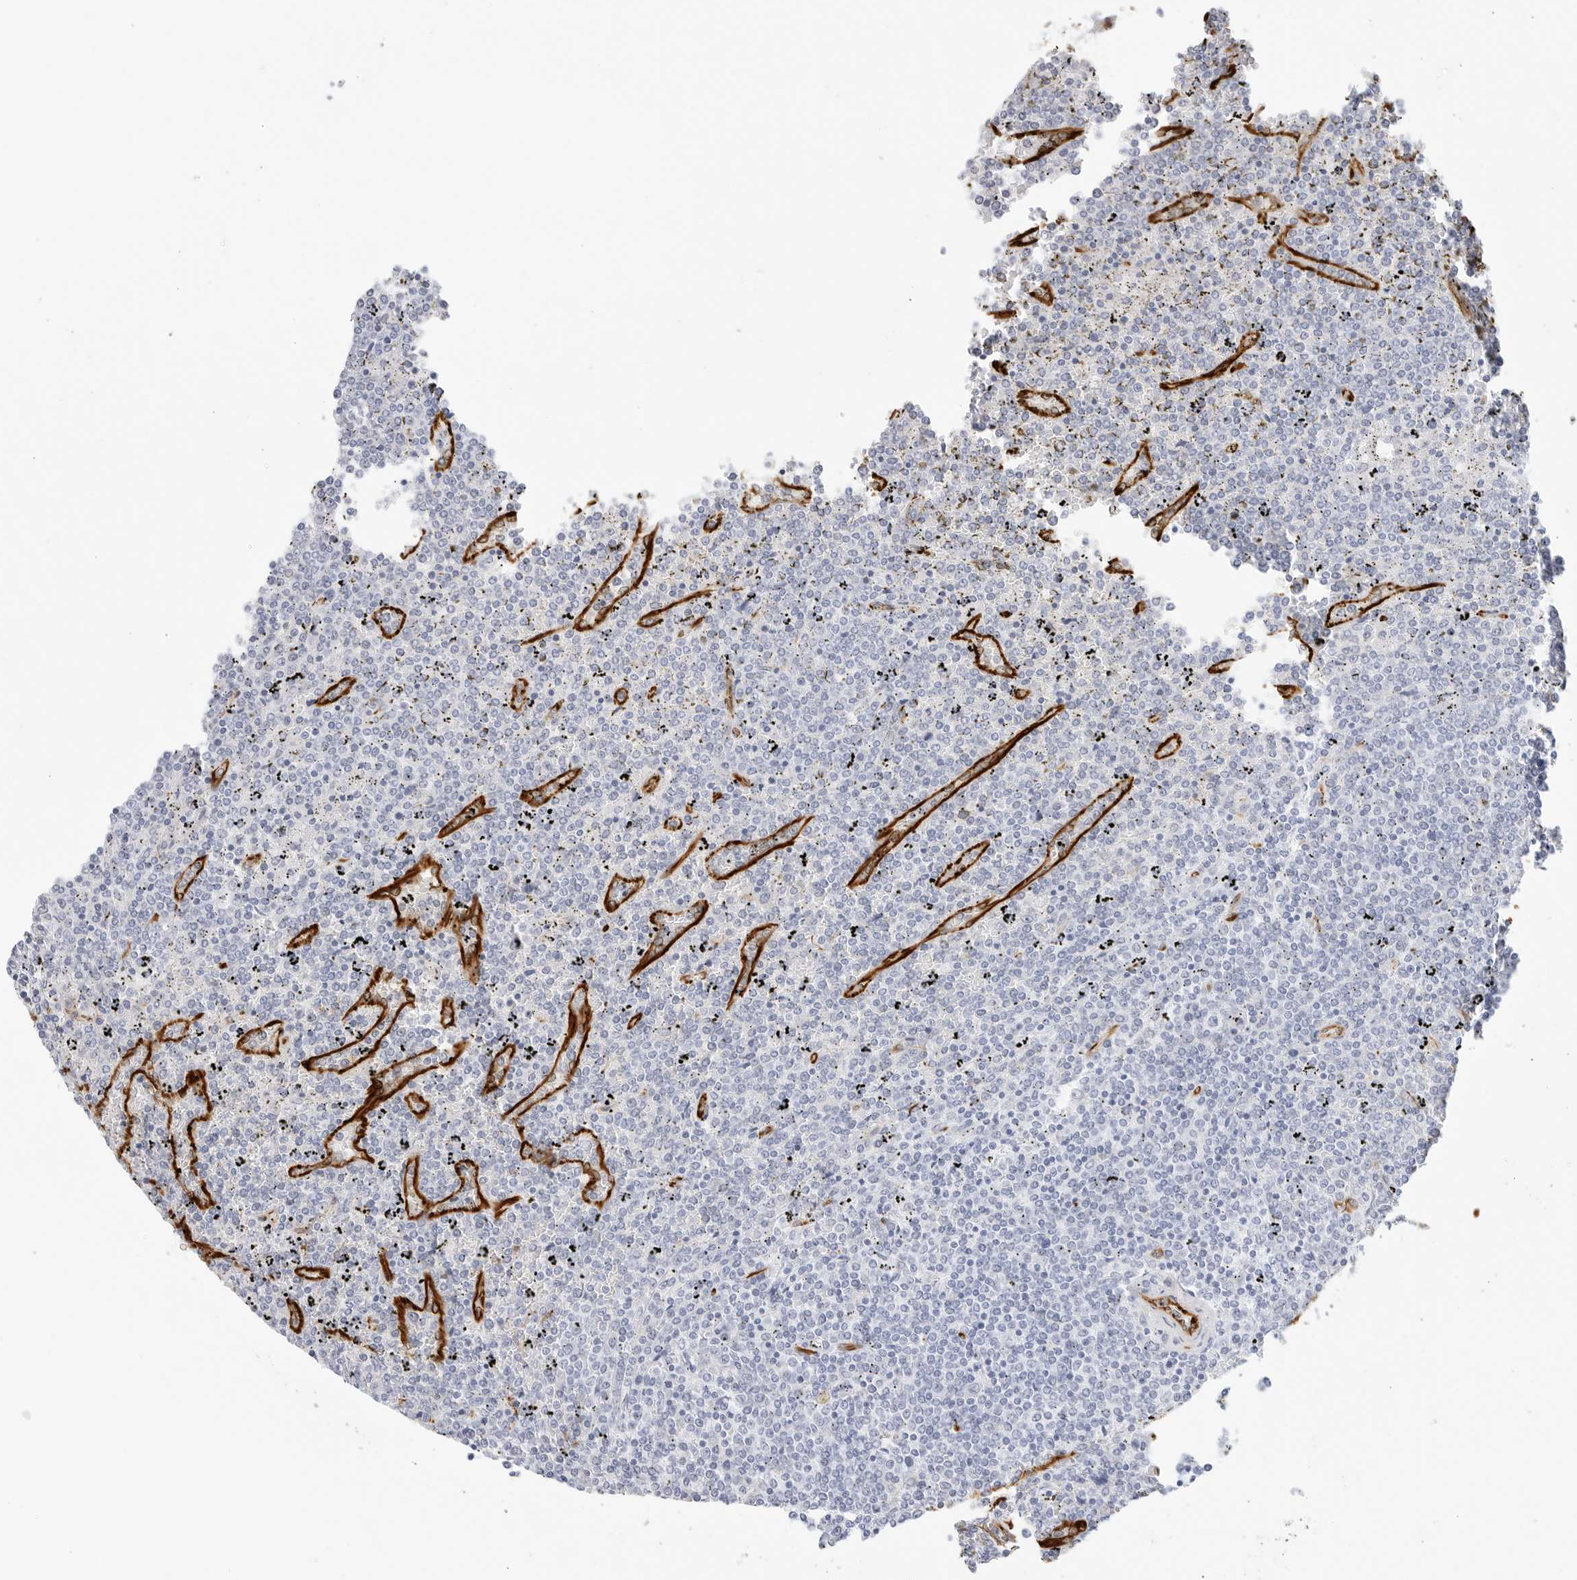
{"staining": {"intensity": "negative", "quantity": "none", "location": "none"}, "tissue": "lymphoma", "cell_type": "Tumor cells", "image_type": "cancer", "snomed": [{"axis": "morphology", "description": "Malignant lymphoma, non-Hodgkin's type, Low grade"}, {"axis": "topography", "description": "Spleen"}], "caption": "Immunohistochemical staining of lymphoma exhibits no significant positivity in tumor cells.", "gene": "NES", "patient": {"sex": "female", "age": 19}}